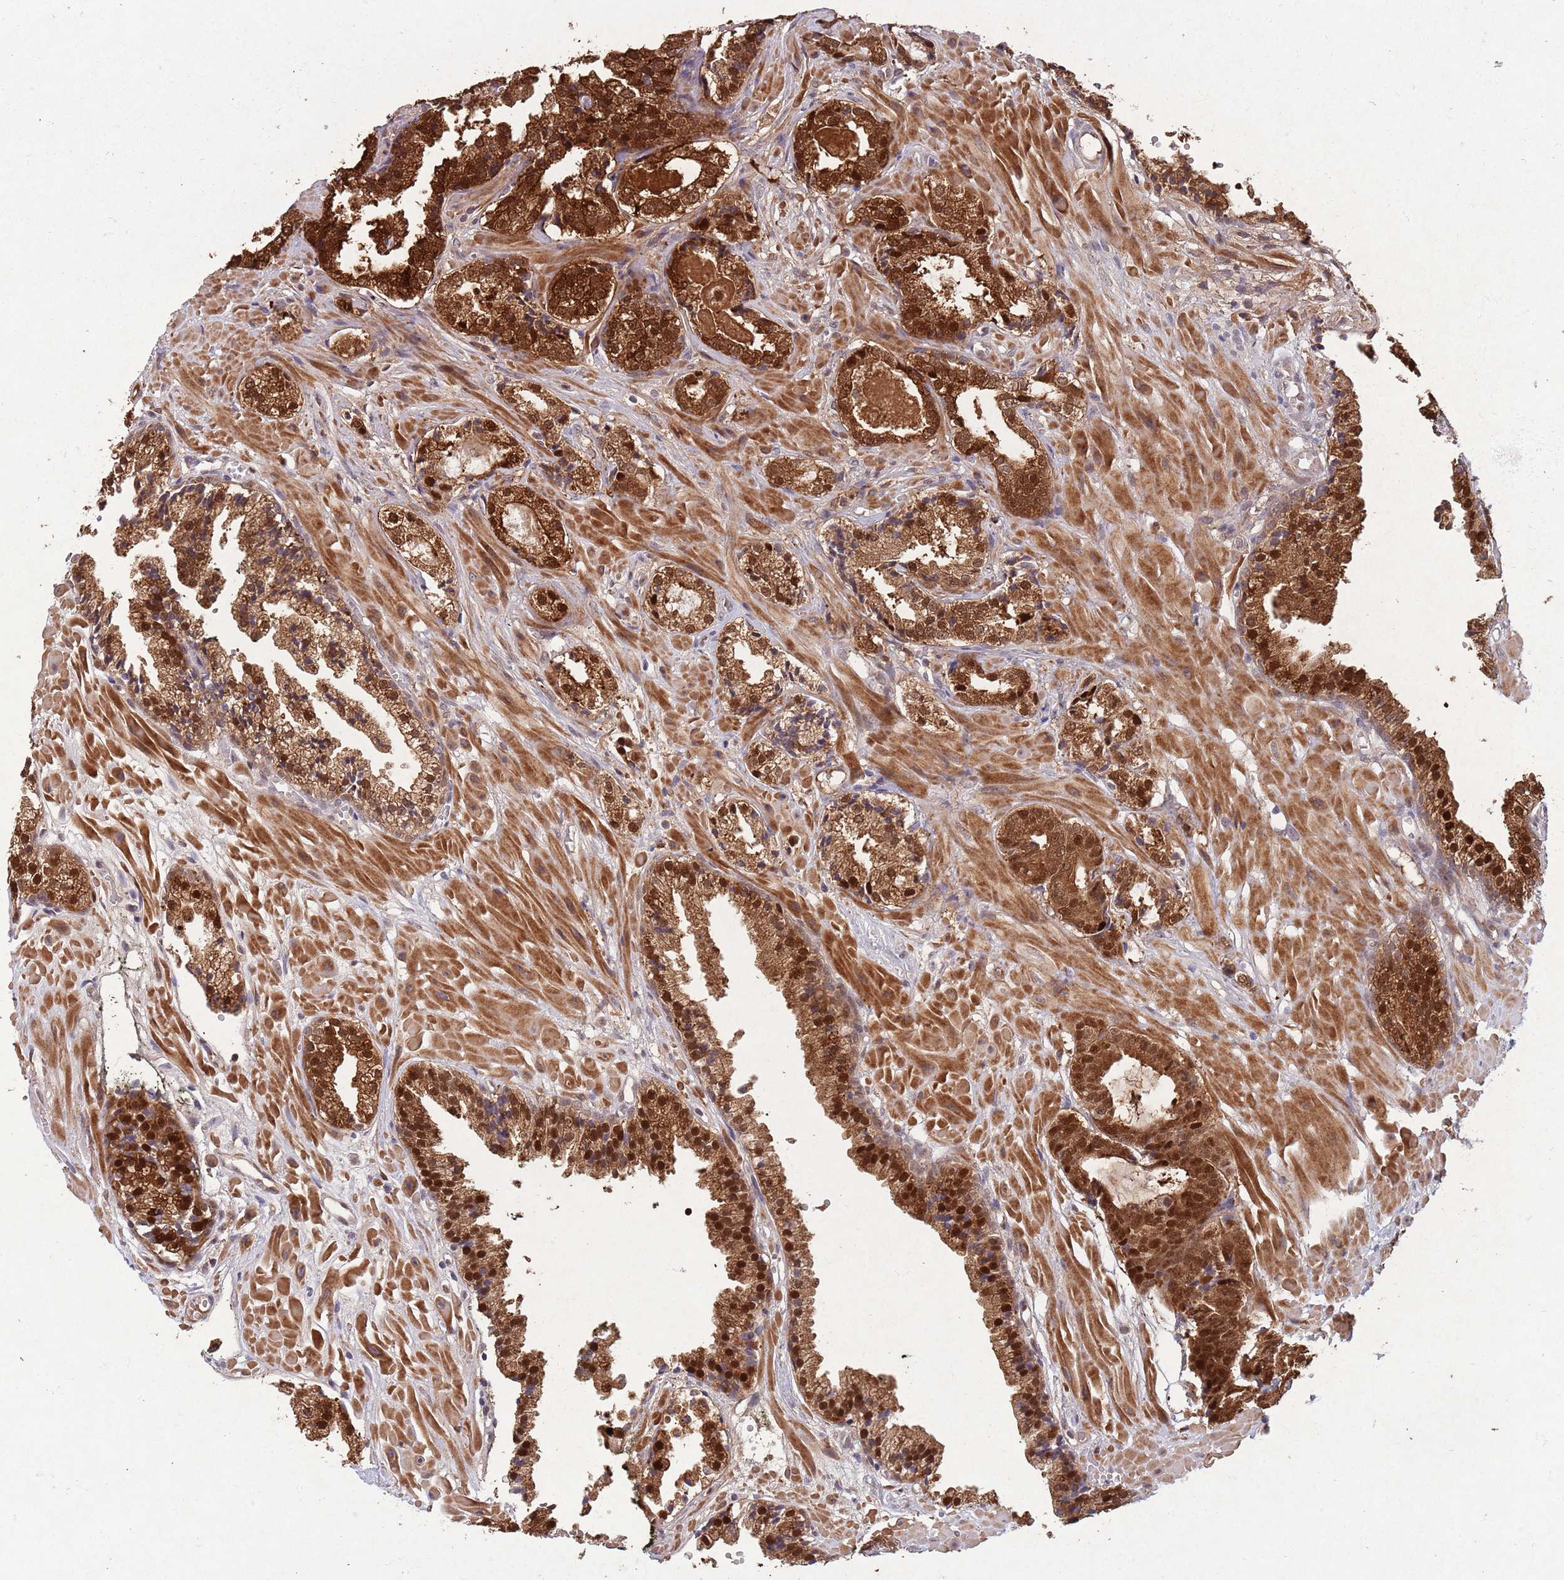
{"staining": {"intensity": "strong", "quantity": ">75%", "location": "cytoplasmic/membranous,nuclear"}, "tissue": "prostate cancer", "cell_type": "Tumor cells", "image_type": "cancer", "snomed": [{"axis": "morphology", "description": "Adenocarcinoma, High grade"}, {"axis": "topography", "description": "Prostate"}], "caption": "This is an image of immunohistochemistry staining of prostate adenocarcinoma (high-grade), which shows strong positivity in the cytoplasmic/membranous and nuclear of tumor cells.", "gene": "ZNF639", "patient": {"sex": "male", "age": 71}}